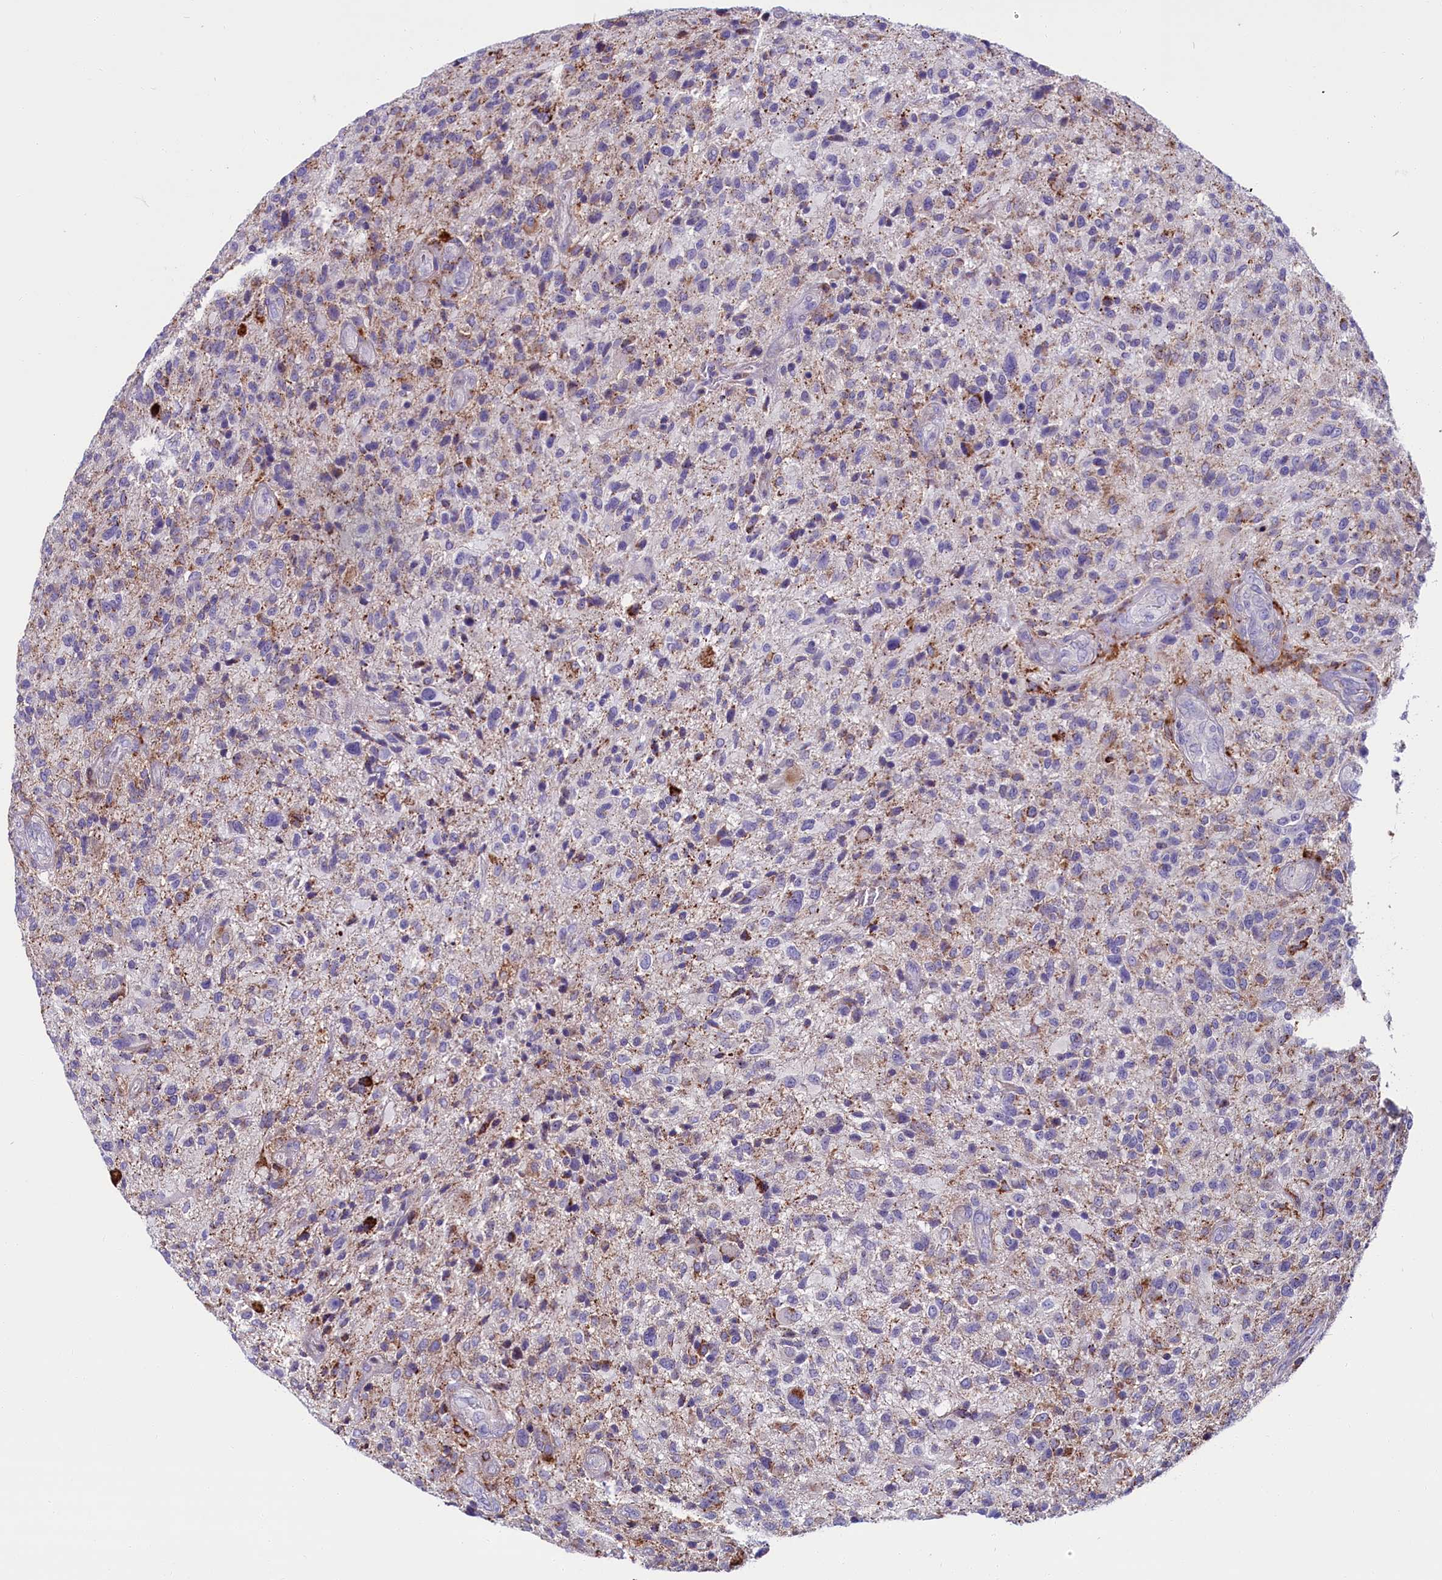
{"staining": {"intensity": "negative", "quantity": "none", "location": "none"}, "tissue": "glioma", "cell_type": "Tumor cells", "image_type": "cancer", "snomed": [{"axis": "morphology", "description": "Glioma, malignant, High grade"}, {"axis": "topography", "description": "Brain"}], "caption": "Human malignant glioma (high-grade) stained for a protein using IHC displays no positivity in tumor cells.", "gene": "IL20RA", "patient": {"sex": "male", "age": 47}}